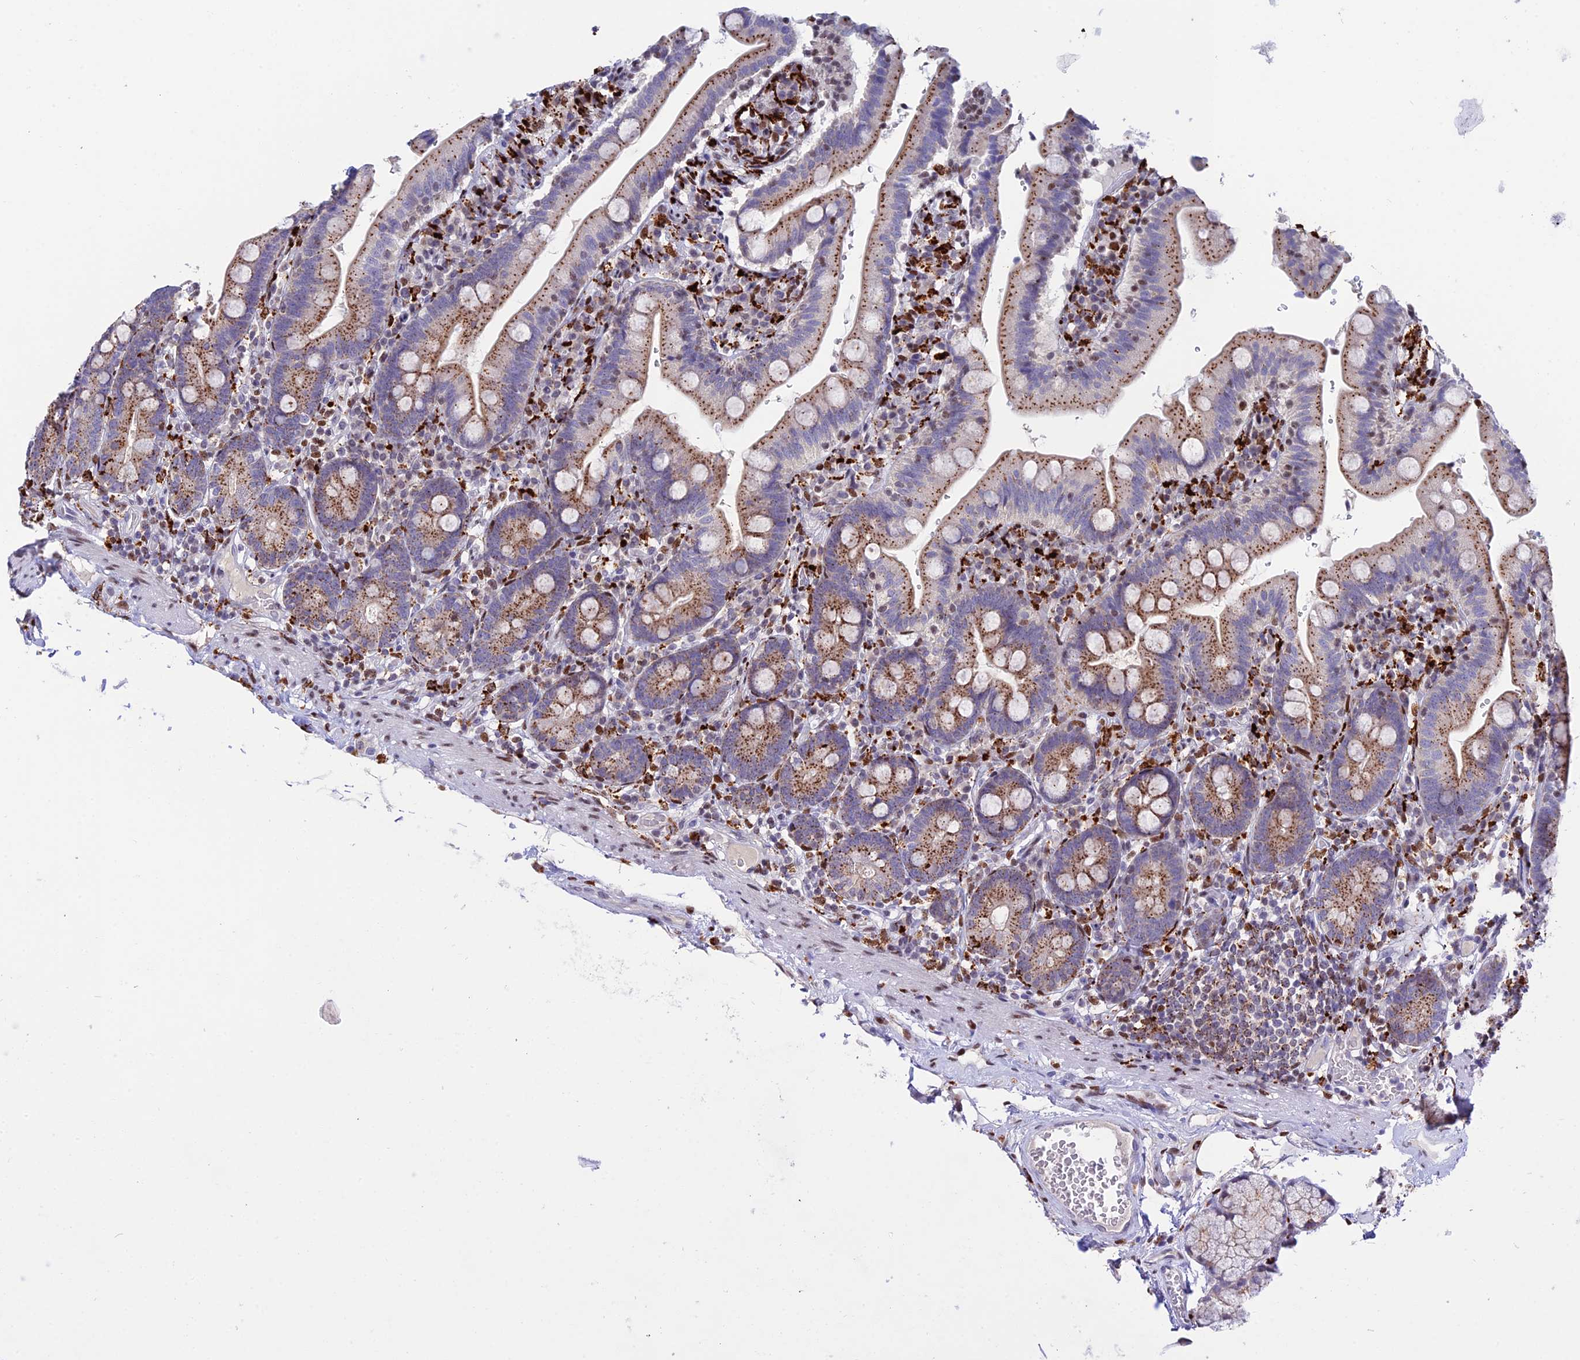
{"staining": {"intensity": "moderate", "quantity": ">75%", "location": "cytoplasmic/membranous"}, "tissue": "duodenum", "cell_type": "Glandular cells", "image_type": "normal", "snomed": [{"axis": "morphology", "description": "Normal tissue, NOS"}, {"axis": "topography", "description": "Duodenum"}], "caption": "Immunohistochemistry of benign duodenum exhibits medium levels of moderate cytoplasmic/membranous staining in approximately >75% of glandular cells.", "gene": "HIC1", "patient": {"sex": "female", "age": 67}}